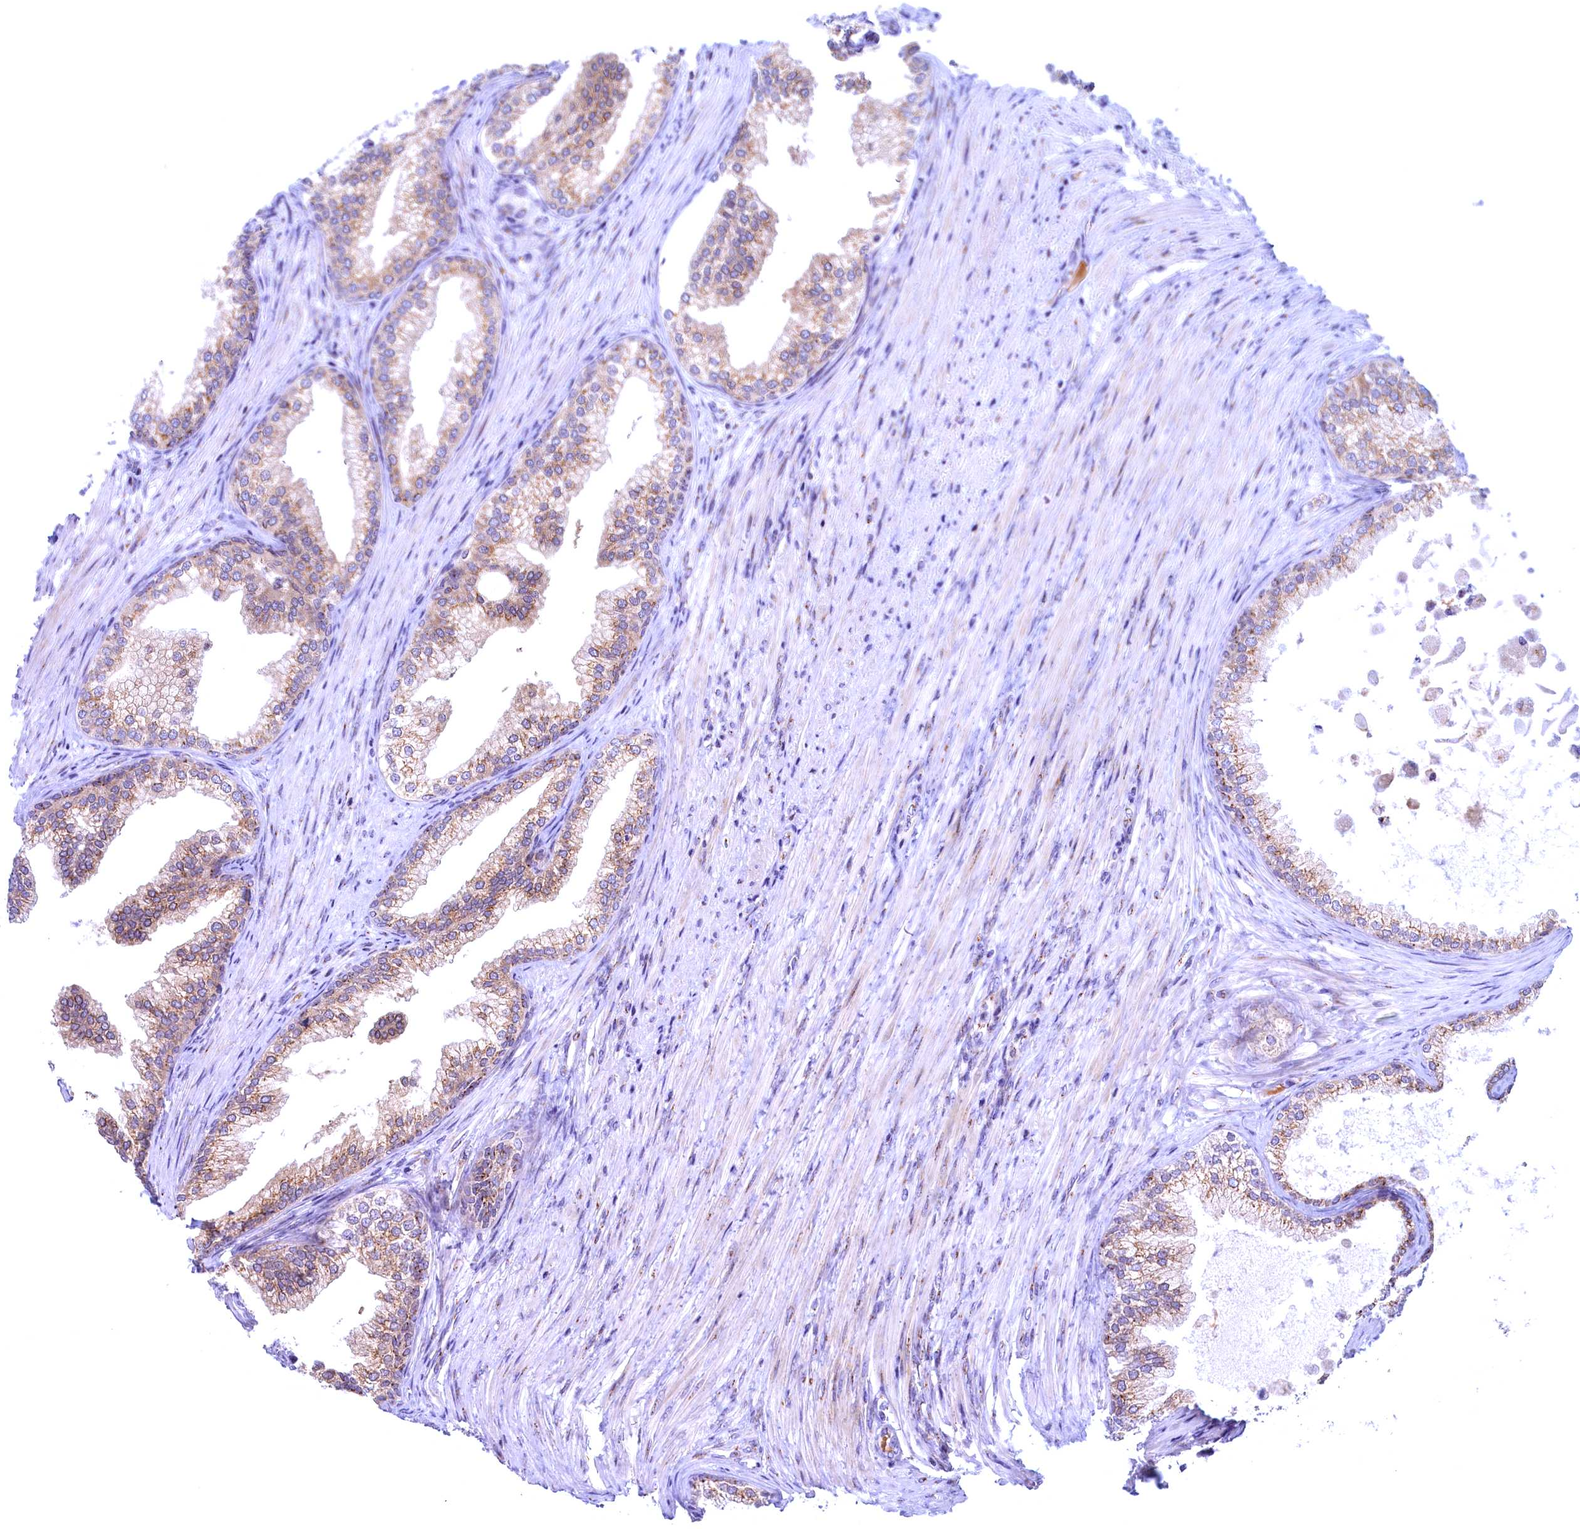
{"staining": {"intensity": "moderate", "quantity": ">75%", "location": "cytoplasmic/membranous"}, "tissue": "prostate", "cell_type": "Glandular cells", "image_type": "normal", "snomed": [{"axis": "morphology", "description": "Normal tissue, NOS"}, {"axis": "topography", "description": "Prostate"}], "caption": "Normal prostate was stained to show a protein in brown. There is medium levels of moderate cytoplasmic/membranous expression in approximately >75% of glandular cells.", "gene": "BLVRB", "patient": {"sex": "male", "age": 76}}